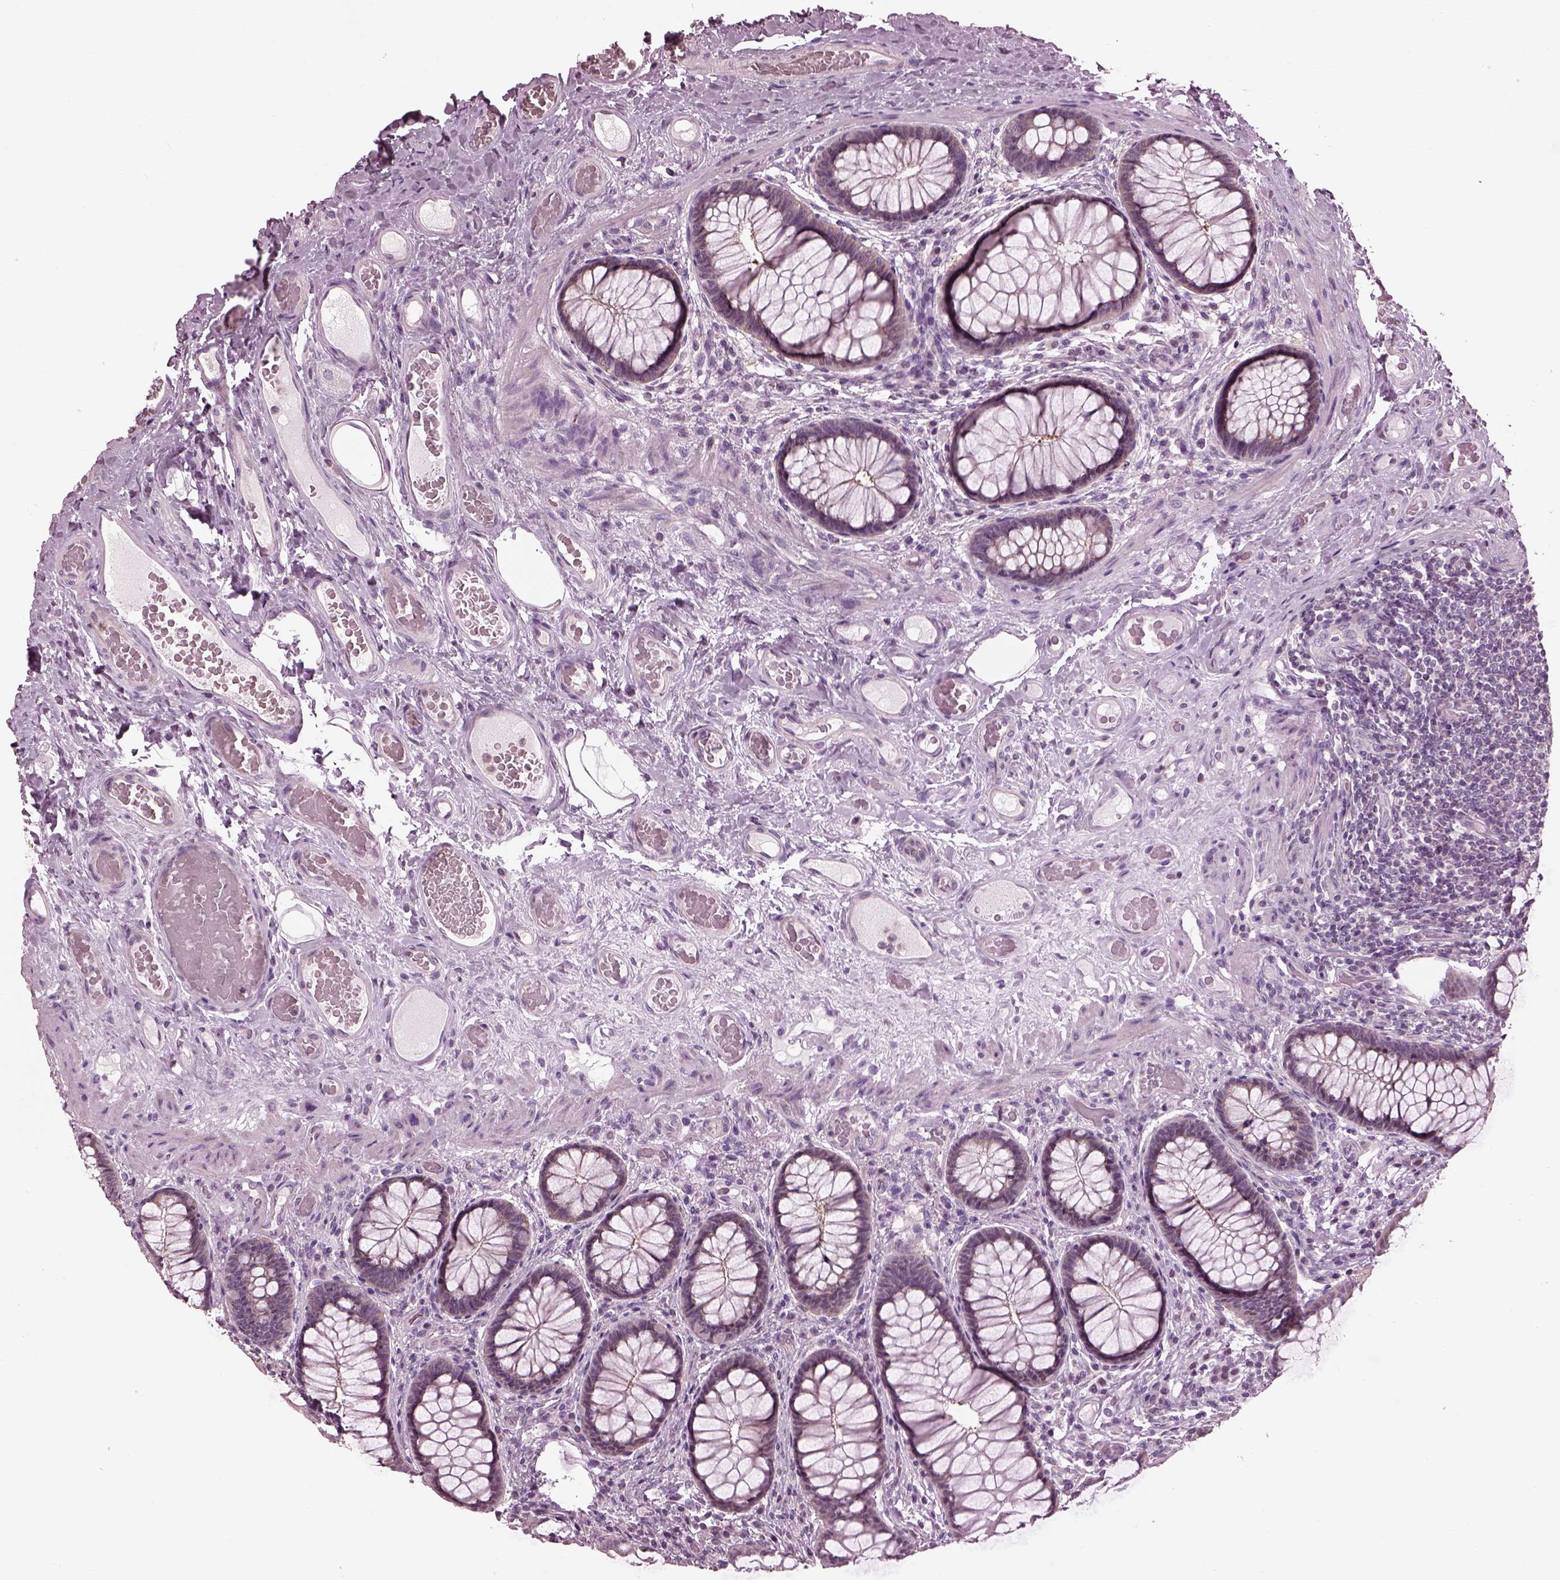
{"staining": {"intensity": "negative", "quantity": "none", "location": "none"}, "tissue": "colon", "cell_type": "Endothelial cells", "image_type": "normal", "snomed": [{"axis": "morphology", "description": "Normal tissue, NOS"}, {"axis": "topography", "description": "Colon"}], "caption": "High power microscopy micrograph of an immunohistochemistry histopathology image of benign colon, revealing no significant expression in endothelial cells.", "gene": "BFSP1", "patient": {"sex": "female", "age": 65}}